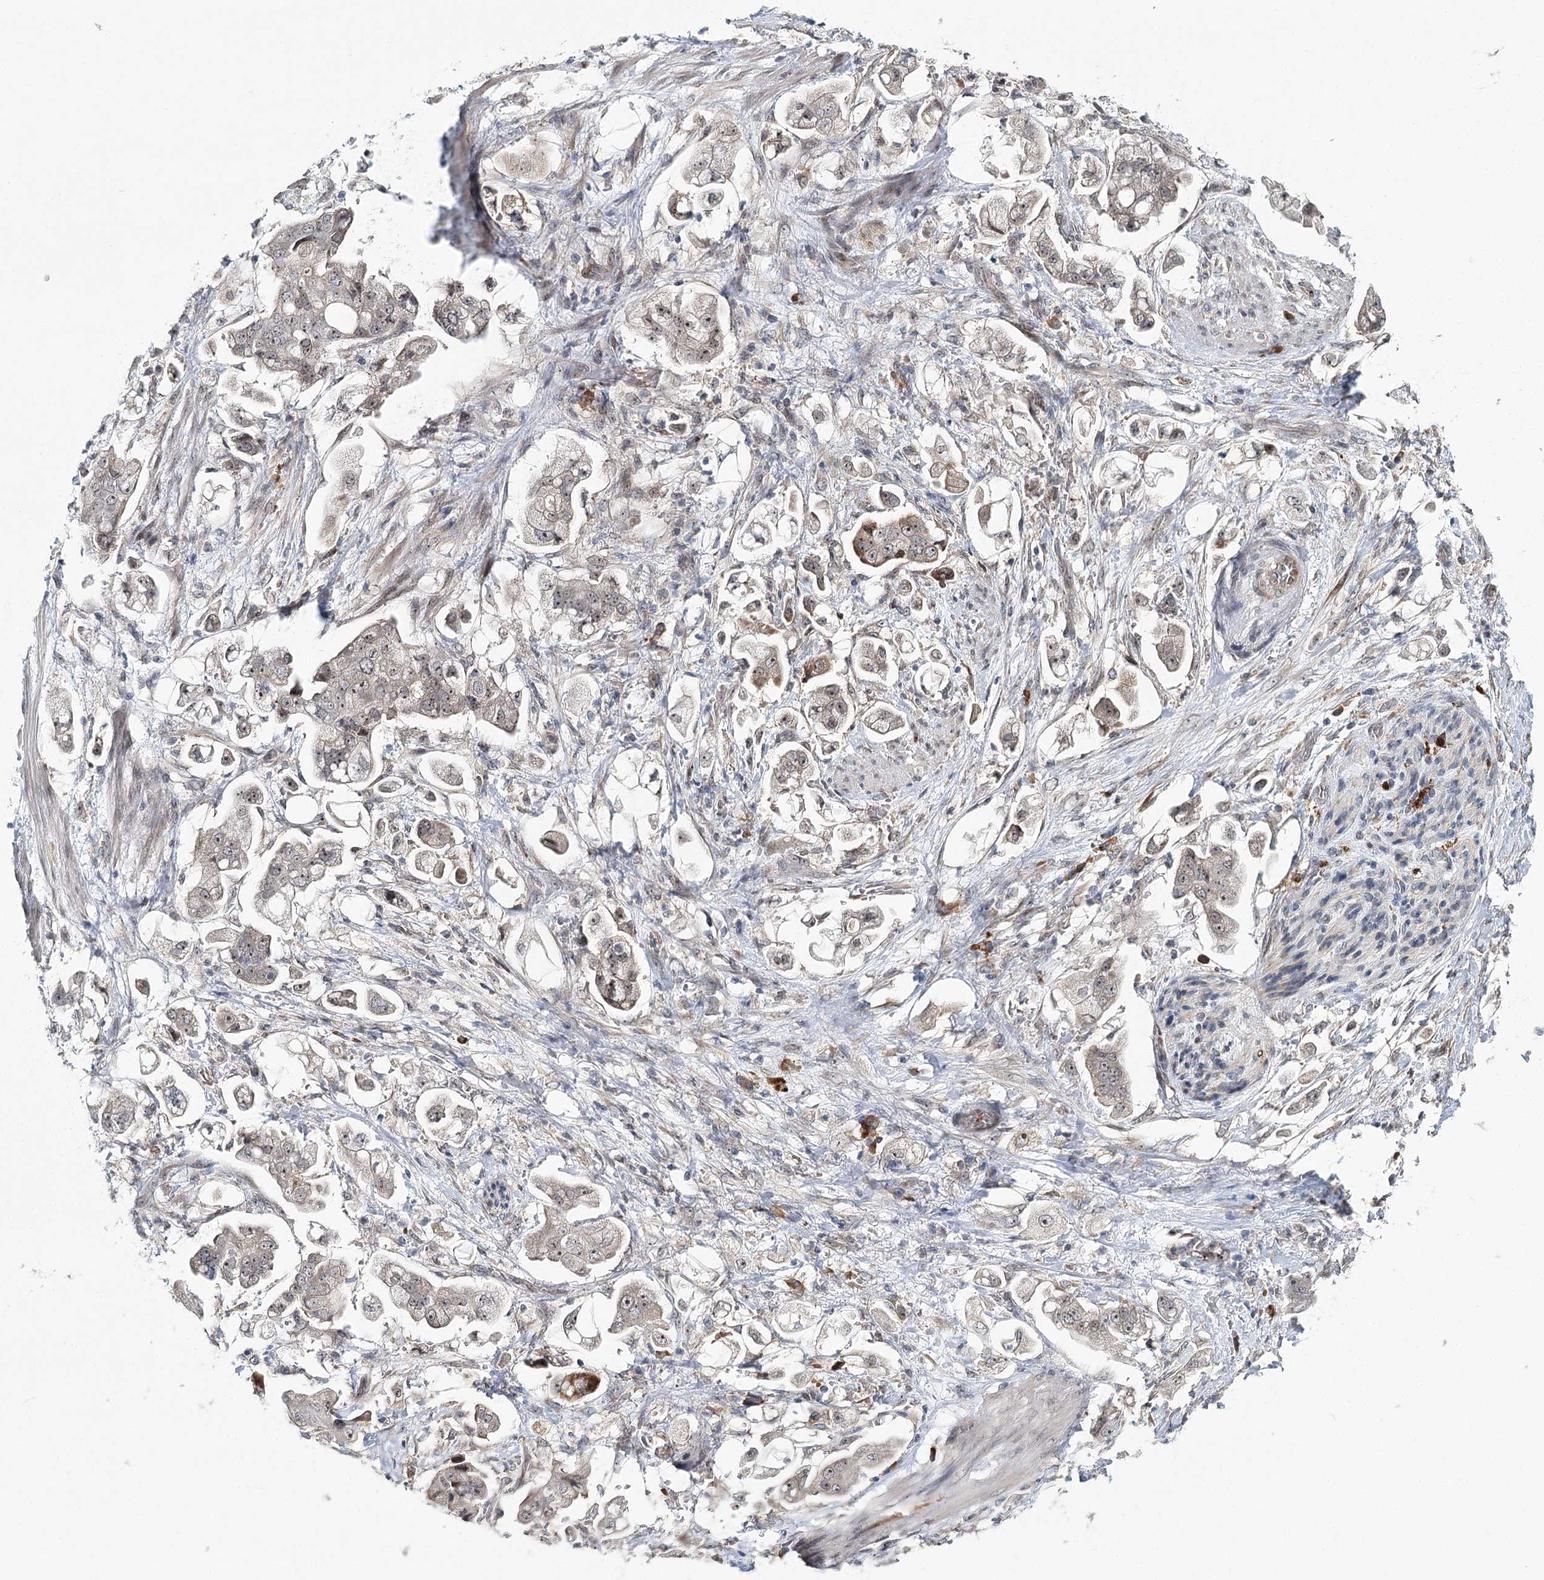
{"staining": {"intensity": "weak", "quantity": "25%-75%", "location": "nuclear"}, "tissue": "stomach cancer", "cell_type": "Tumor cells", "image_type": "cancer", "snomed": [{"axis": "morphology", "description": "Adenocarcinoma, NOS"}, {"axis": "topography", "description": "Stomach"}], "caption": "Human stomach cancer (adenocarcinoma) stained with a protein marker shows weak staining in tumor cells.", "gene": "WDR36", "patient": {"sex": "male", "age": 62}}